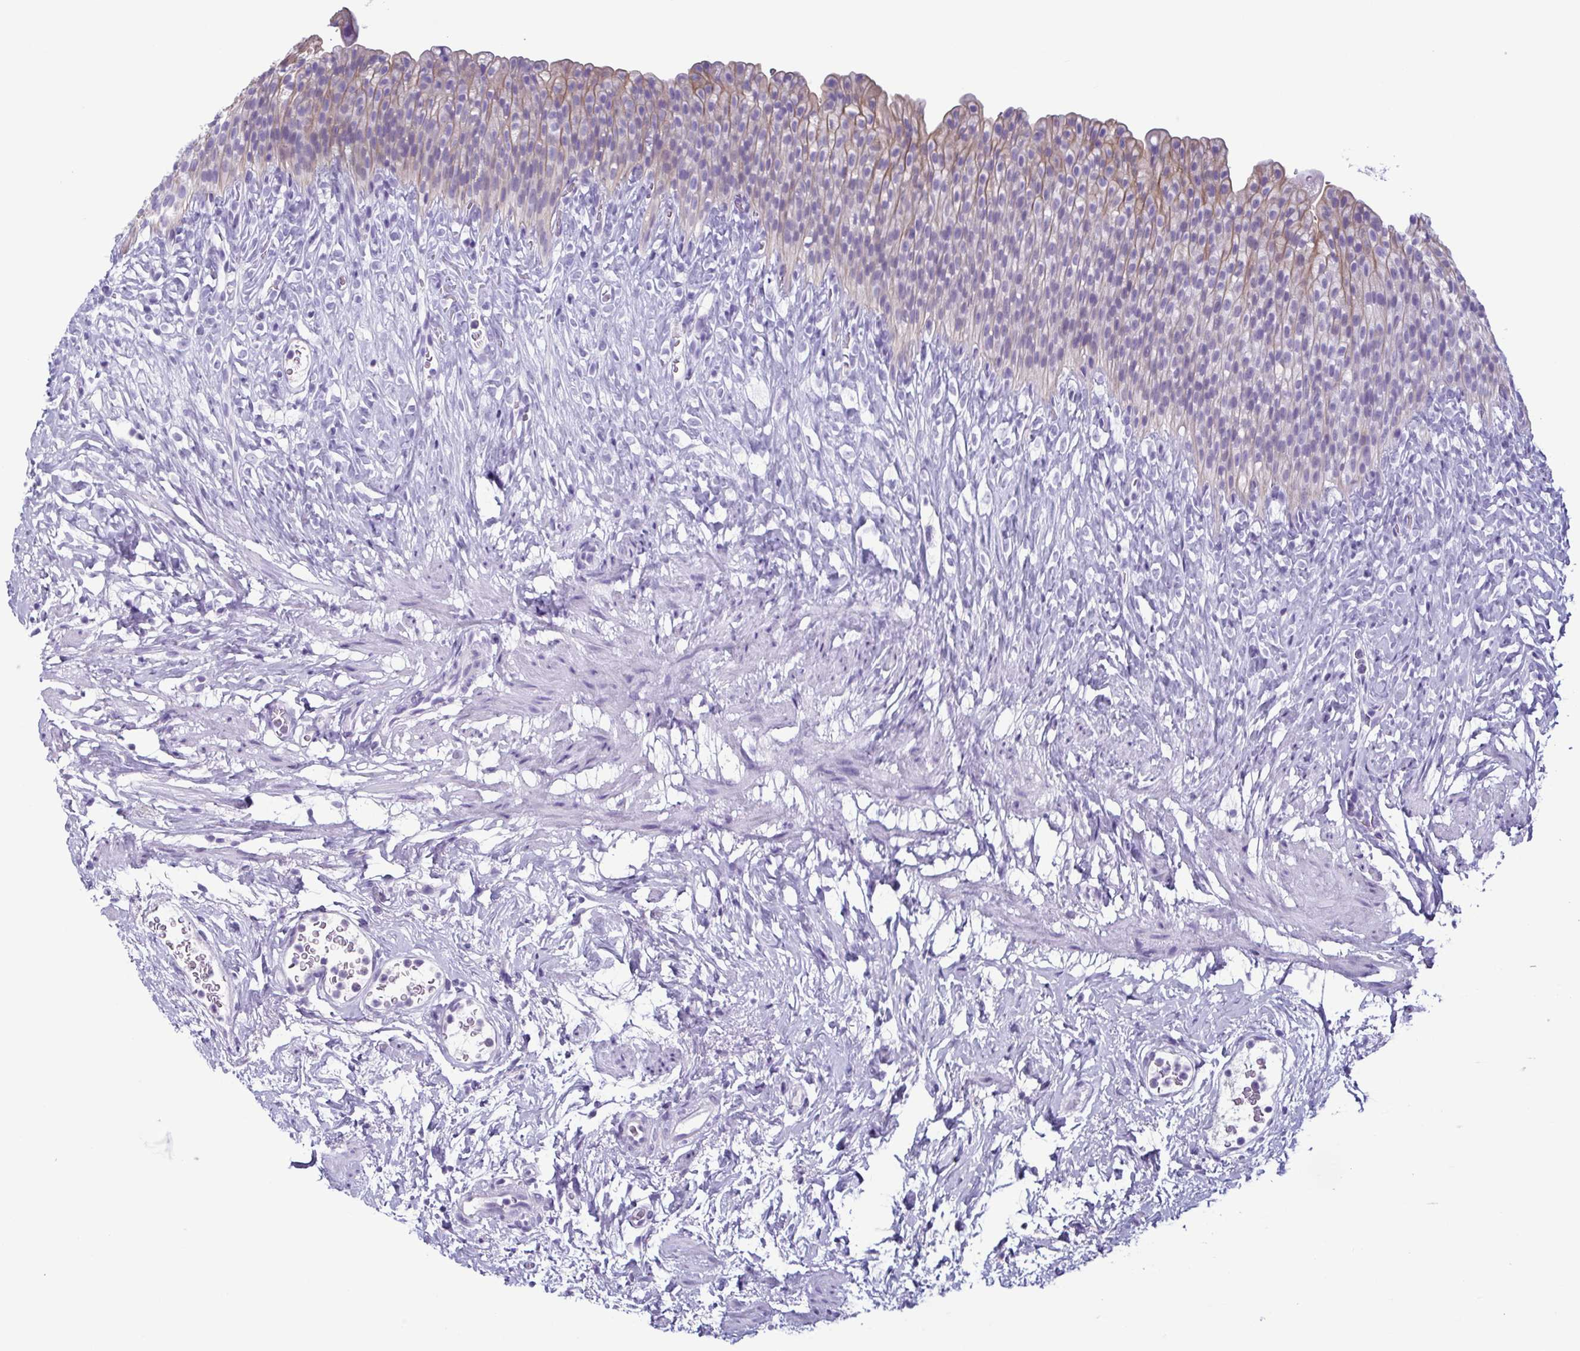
{"staining": {"intensity": "moderate", "quantity": "25%-75%", "location": "cytoplasmic/membranous"}, "tissue": "urinary bladder", "cell_type": "Urothelial cells", "image_type": "normal", "snomed": [{"axis": "morphology", "description": "Normal tissue, NOS"}, {"axis": "topography", "description": "Urinary bladder"}, {"axis": "topography", "description": "Prostate"}], "caption": "The image shows a brown stain indicating the presence of a protein in the cytoplasmic/membranous of urothelial cells in urinary bladder. Using DAB (brown) and hematoxylin (blue) stains, captured at high magnification using brightfield microscopy.", "gene": "KRT10", "patient": {"sex": "male", "age": 76}}